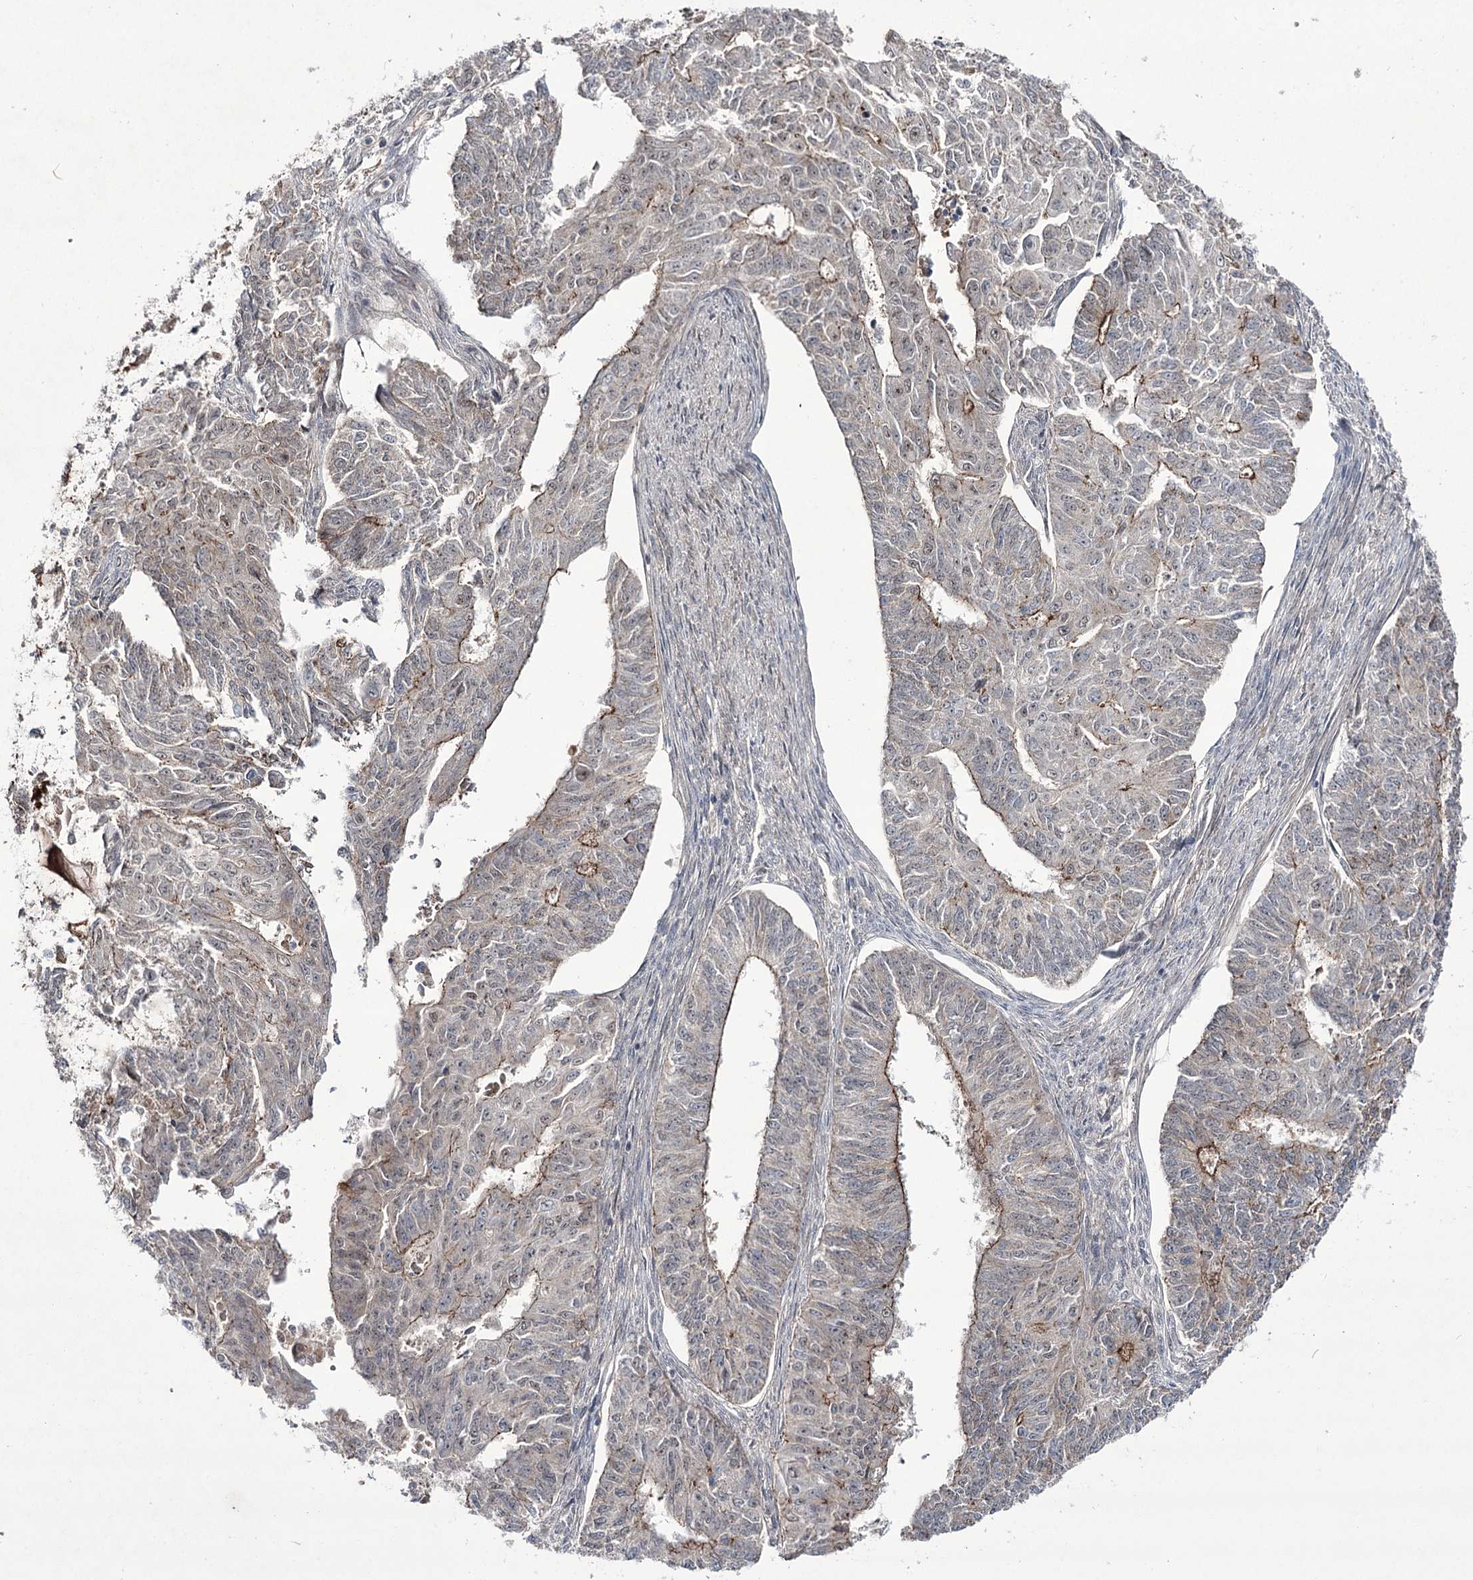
{"staining": {"intensity": "moderate", "quantity": "<25%", "location": "cytoplasmic/membranous"}, "tissue": "endometrial cancer", "cell_type": "Tumor cells", "image_type": "cancer", "snomed": [{"axis": "morphology", "description": "Adenocarcinoma, NOS"}, {"axis": "topography", "description": "Endometrium"}], "caption": "Adenocarcinoma (endometrial) stained with a protein marker shows moderate staining in tumor cells.", "gene": "HOXC11", "patient": {"sex": "female", "age": 32}}